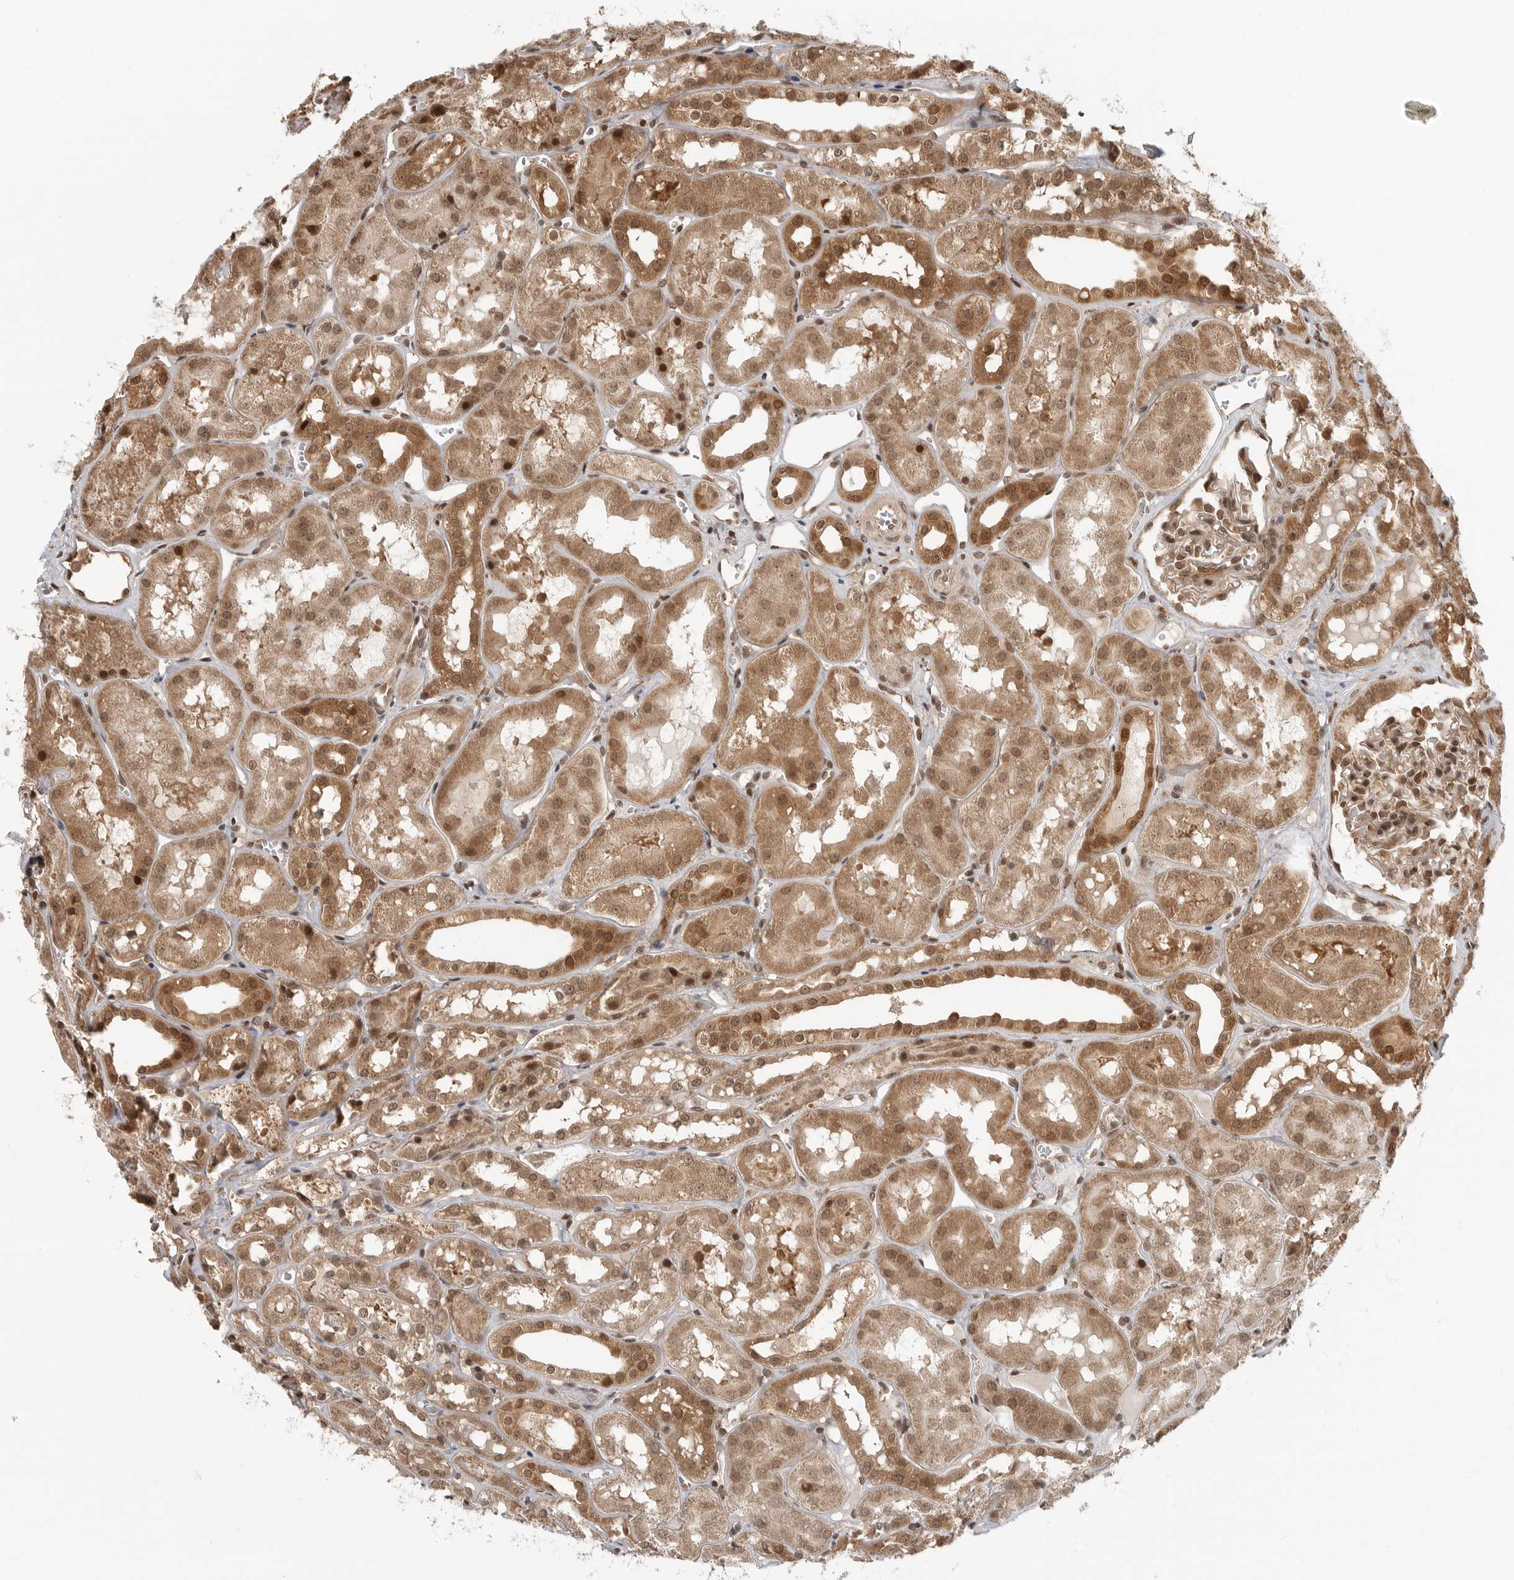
{"staining": {"intensity": "moderate", "quantity": ">75%", "location": "cytoplasmic/membranous,nuclear"}, "tissue": "kidney", "cell_type": "Cells in glomeruli", "image_type": "normal", "snomed": [{"axis": "morphology", "description": "Normal tissue, NOS"}, {"axis": "topography", "description": "Kidney"}], "caption": "Protein expression analysis of normal kidney demonstrates moderate cytoplasmic/membranous,nuclear positivity in approximately >75% of cells in glomeruli. The protein of interest is stained brown, and the nuclei are stained in blue (DAB IHC with brightfield microscopy, high magnification).", "gene": "SZRD1", "patient": {"sex": "male", "age": 16}}